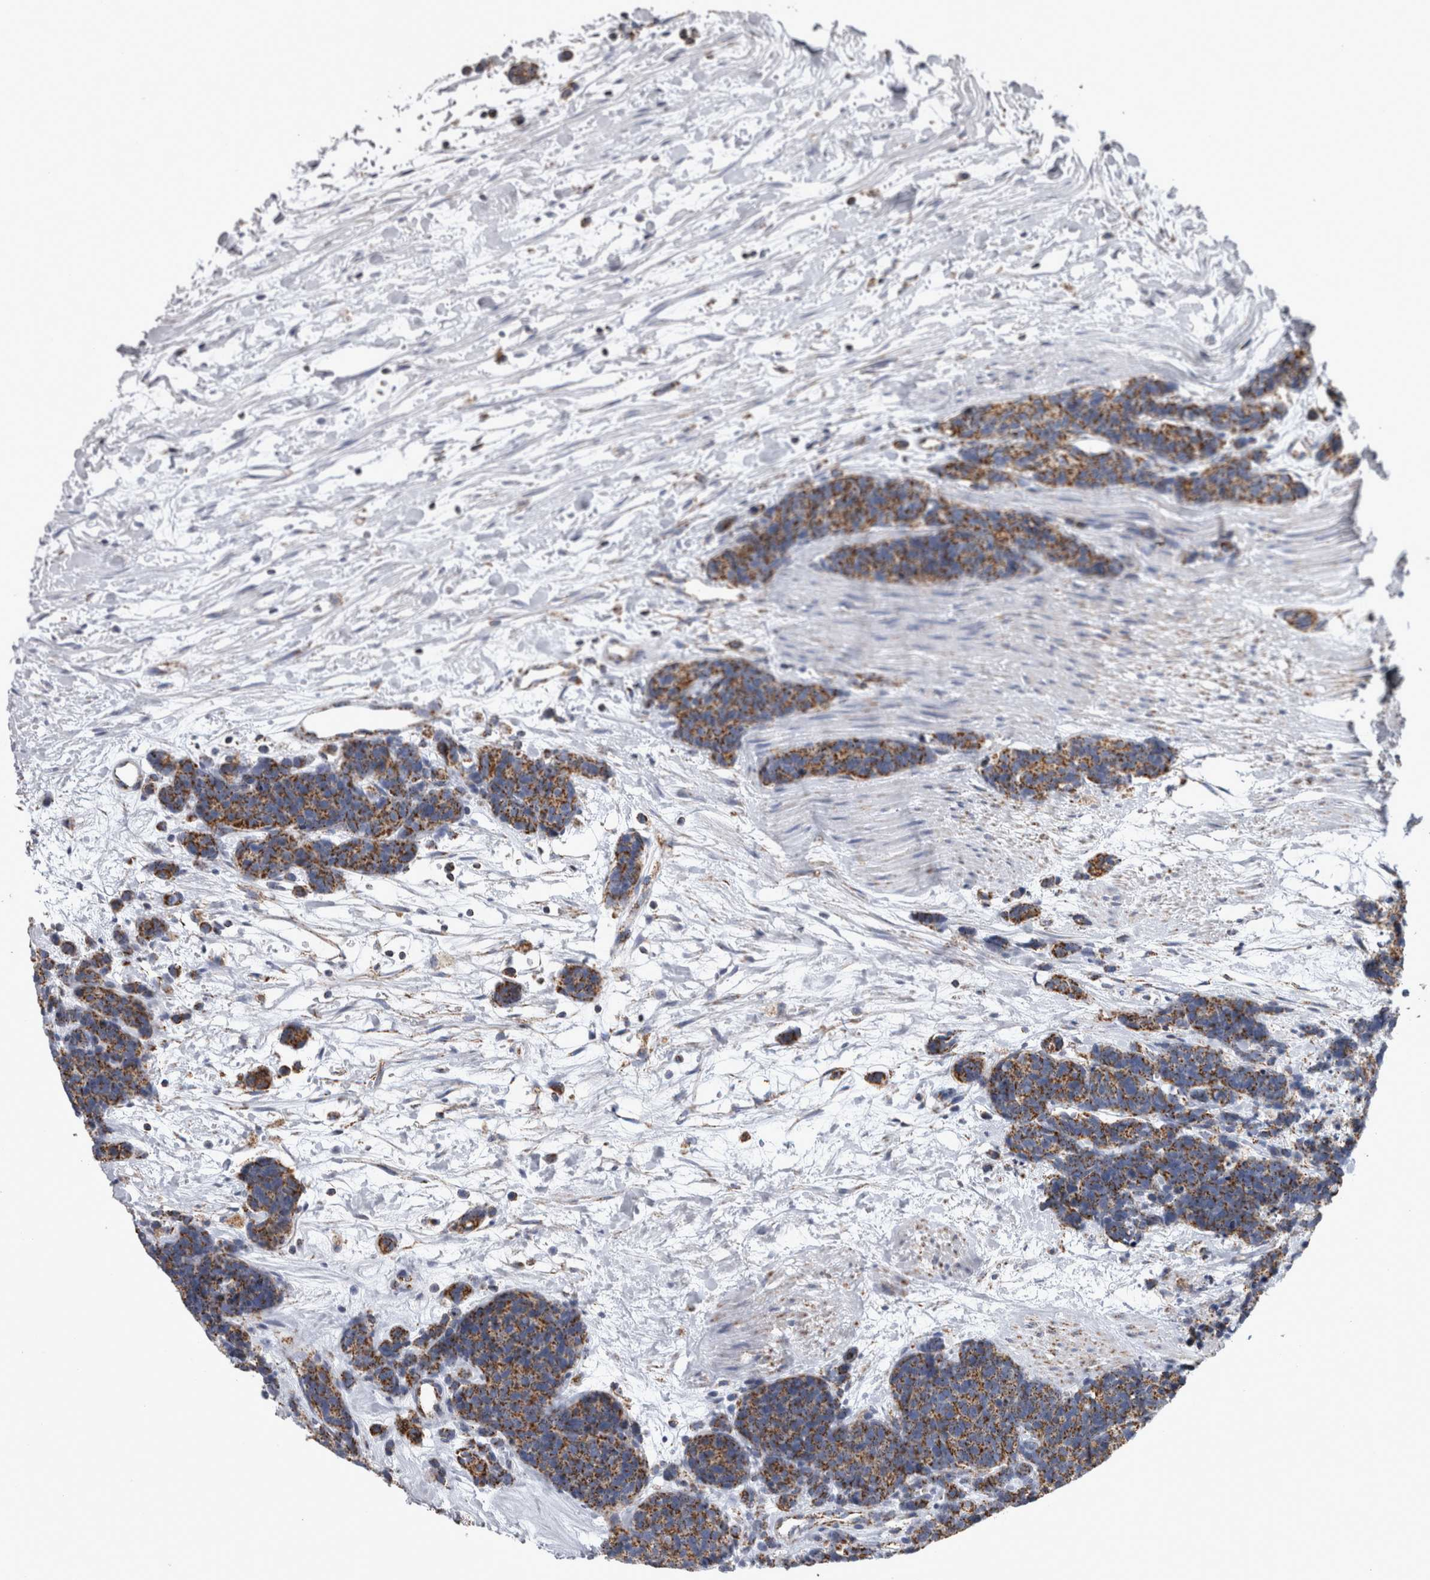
{"staining": {"intensity": "strong", "quantity": ">75%", "location": "cytoplasmic/membranous"}, "tissue": "carcinoid", "cell_type": "Tumor cells", "image_type": "cancer", "snomed": [{"axis": "morphology", "description": "Carcinoma, NOS"}, {"axis": "morphology", "description": "Carcinoid, malignant, NOS"}, {"axis": "topography", "description": "Urinary bladder"}], "caption": "Carcinoid was stained to show a protein in brown. There is high levels of strong cytoplasmic/membranous staining in about >75% of tumor cells.", "gene": "MDH2", "patient": {"sex": "male", "age": 57}}